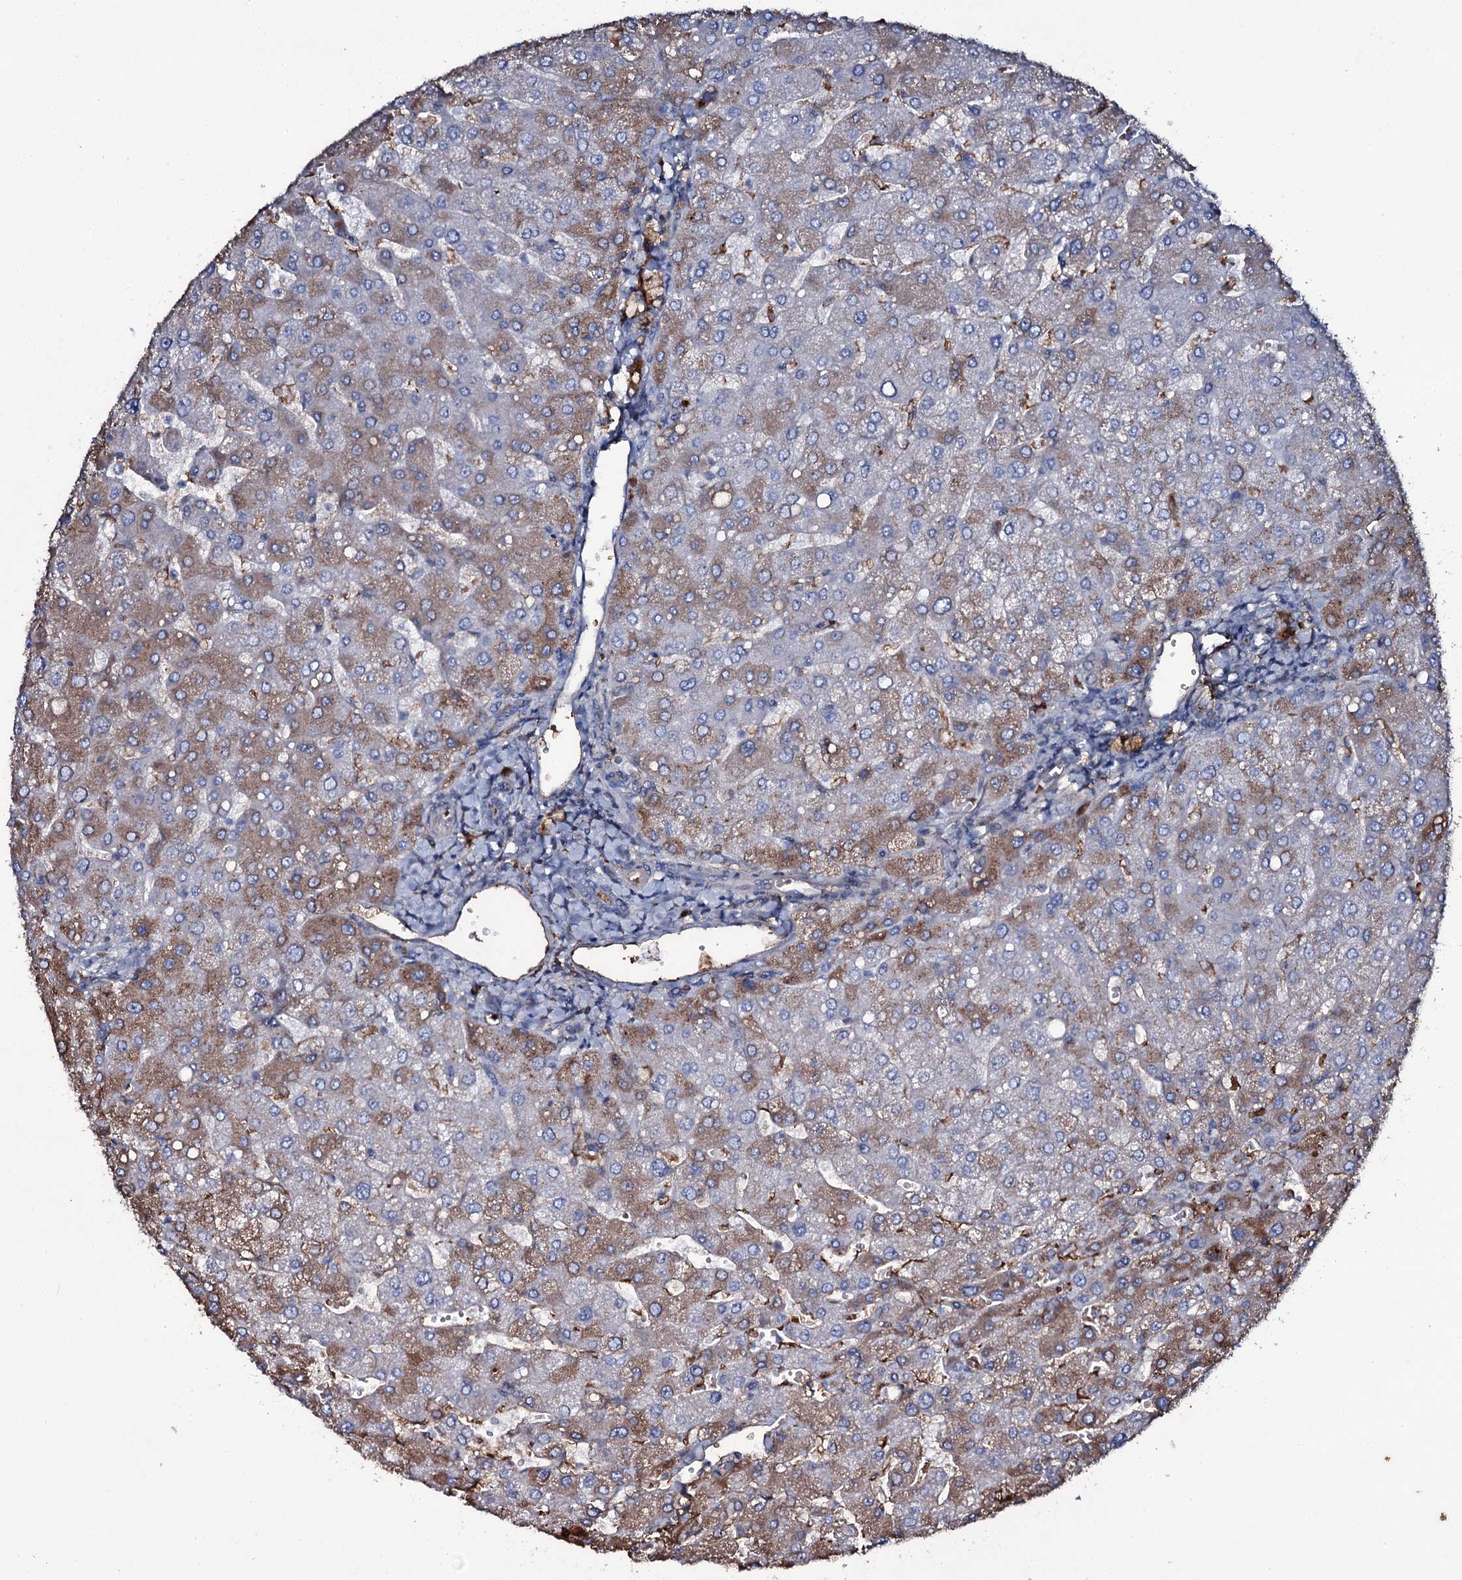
{"staining": {"intensity": "negative", "quantity": "none", "location": "none"}, "tissue": "liver", "cell_type": "Cholangiocytes", "image_type": "normal", "snomed": [{"axis": "morphology", "description": "Normal tissue, NOS"}, {"axis": "topography", "description": "Liver"}], "caption": "DAB (3,3'-diaminobenzidine) immunohistochemical staining of normal human liver exhibits no significant staining in cholangiocytes.", "gene": "EDN1", "patient": {"sex": "male", "age": 55}}